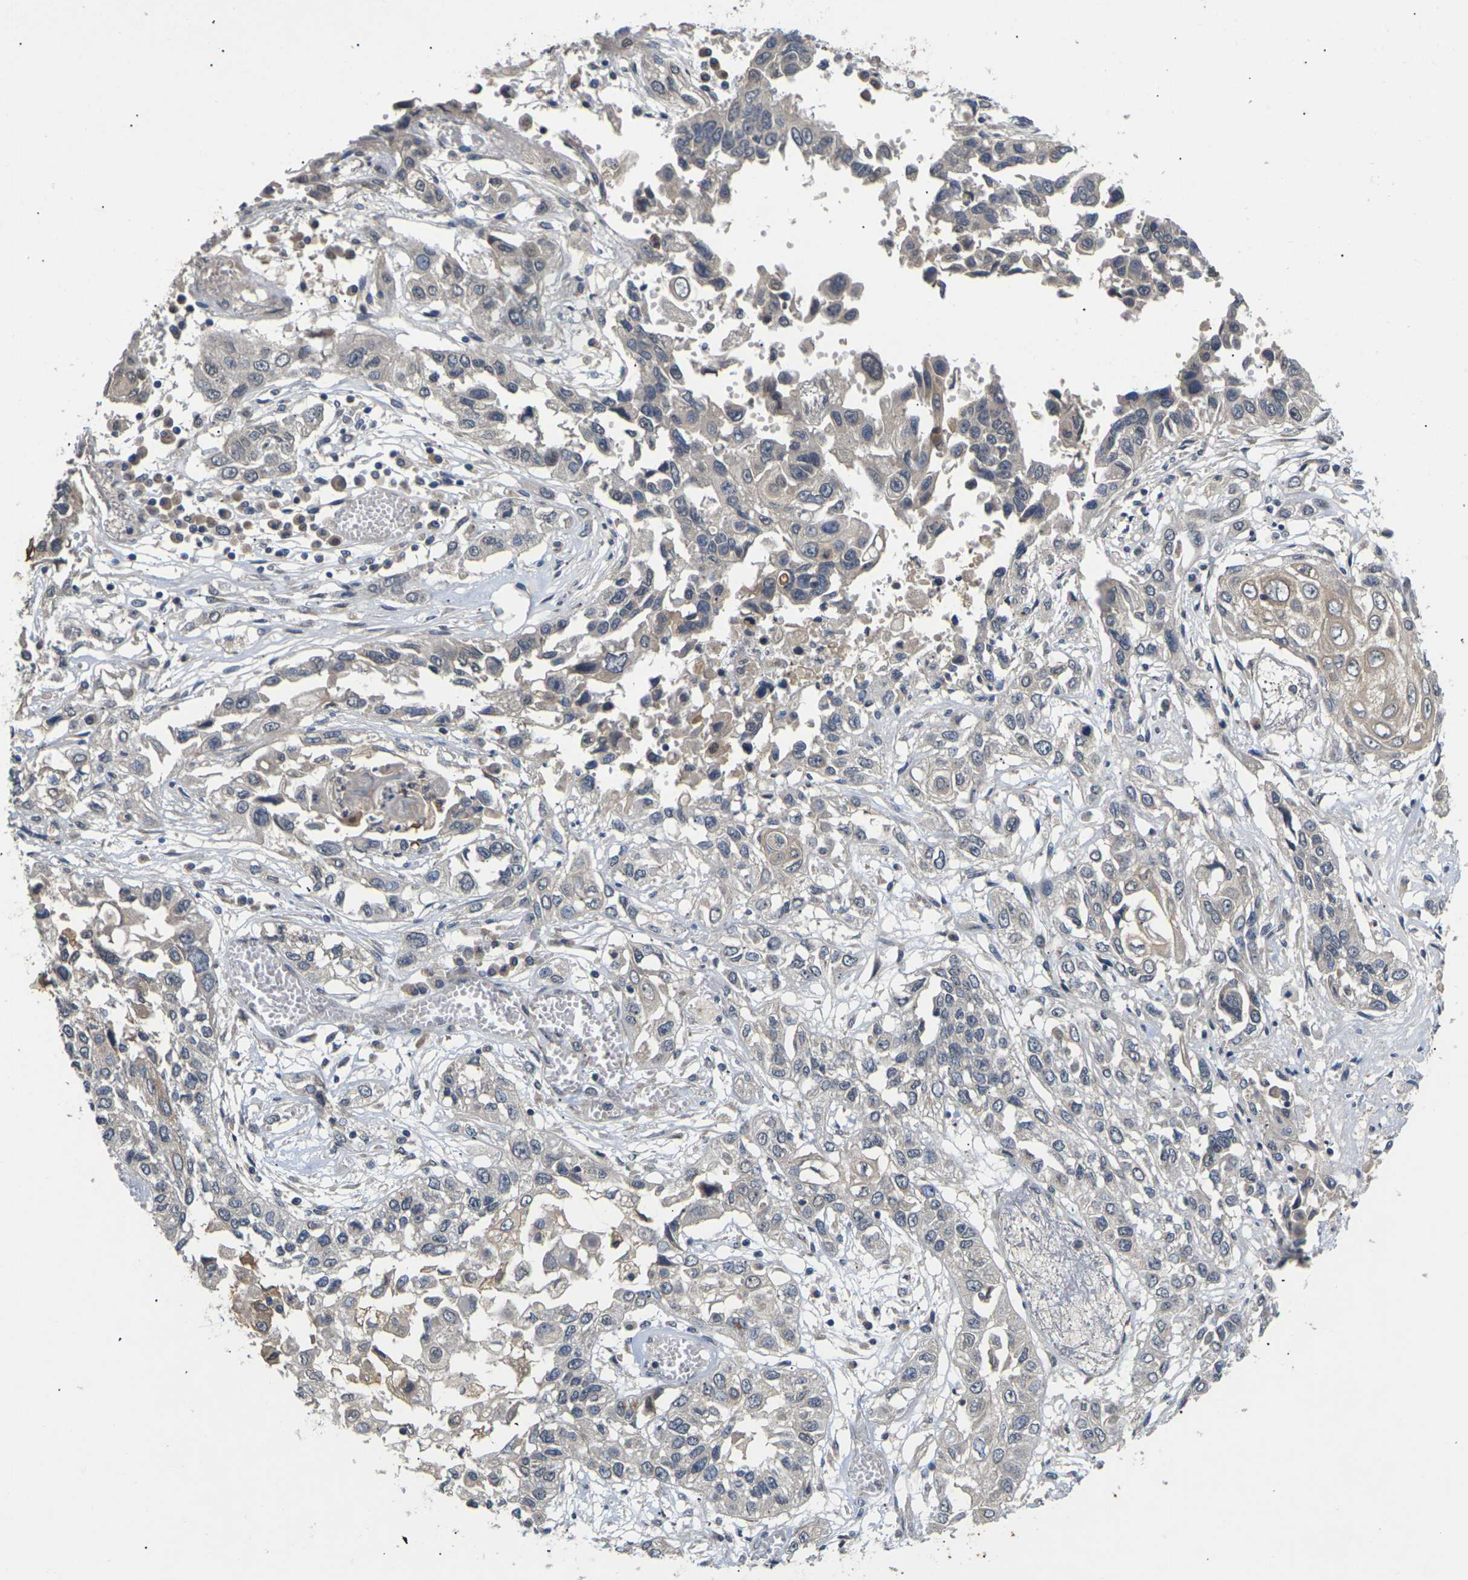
{"staining": {"intensity": "negative", "quantity": "none", "location": "none"}, "tissue": "lung cancer", "cell_type": "Tumor cells", "image_type": "cancer", "snomed": [{"axis": "morphology", "description": "Squamous cell carcinoma, NOS"}, {"axis": "topography", "description": "Lung"}], "caption": "Immunohistochemistry (IHC) micrograph of squamous cell carcinoma (lung) stained for a protein (brown), which exhibits no expression in tumor cells.", "gene": "SLC2A2", "patient": {"sex": "male", "age": 71}}